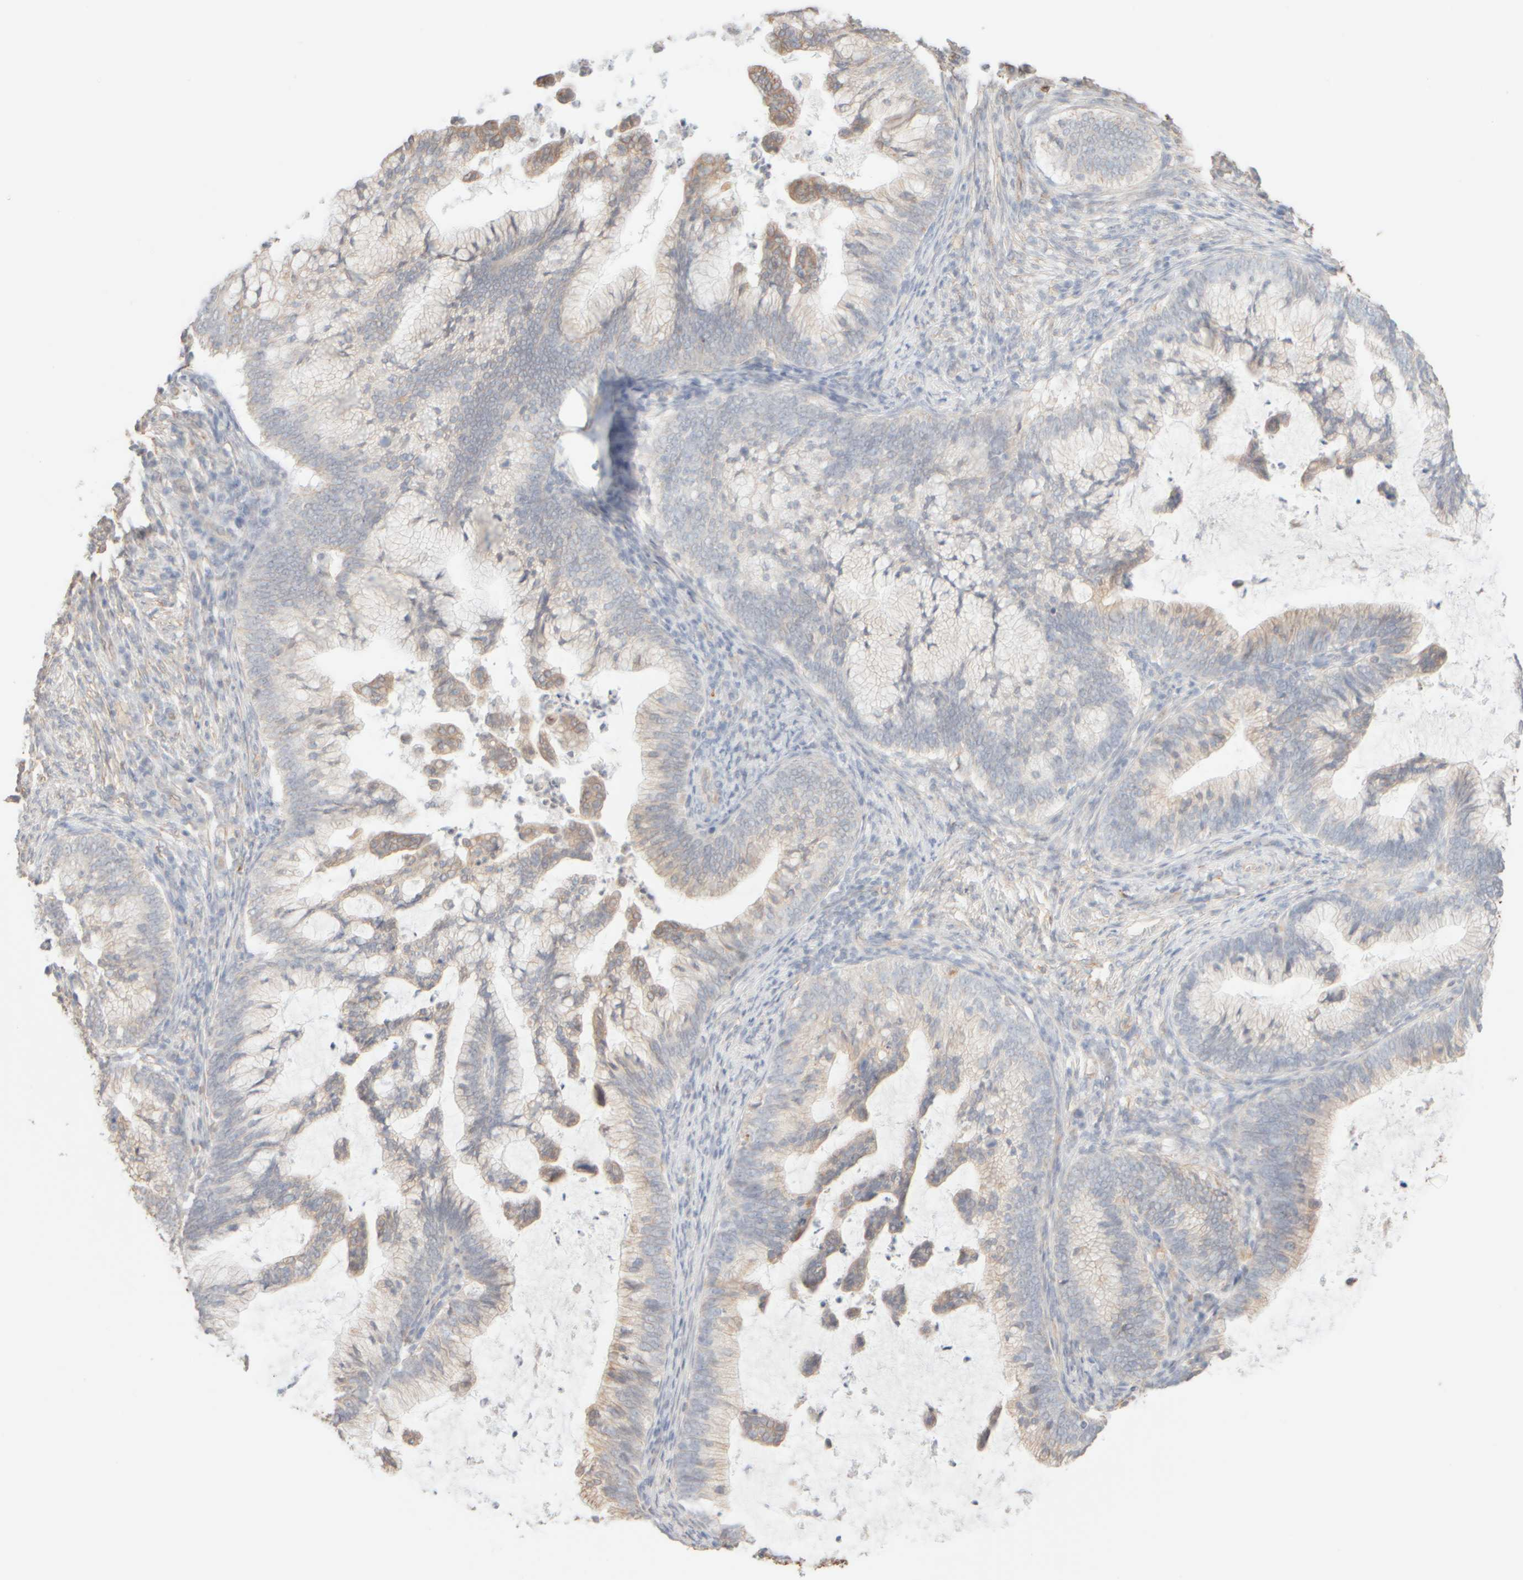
{"staining": {"intensity": "weak", "quantity": "<25%", "location": "cytoplasmic/membranous"}, "tissue": "cervical cancer", "cell_type": "Tumor cells", "image_type": "cancer", "snomed": [{"axis": "morphology", "description": "Adenocarcinoma, NOS"}, {"axis": "topography", "description": "Cervix"}], "caption": "DAB (3,3'-diaminobenzidine) immunohistochemical staining of human cervical cancer (adenocarcinoma) displays no significant expression in tumor cells.", "gene": "KRT15", "patient": {"sex": "female", "age": 36}}